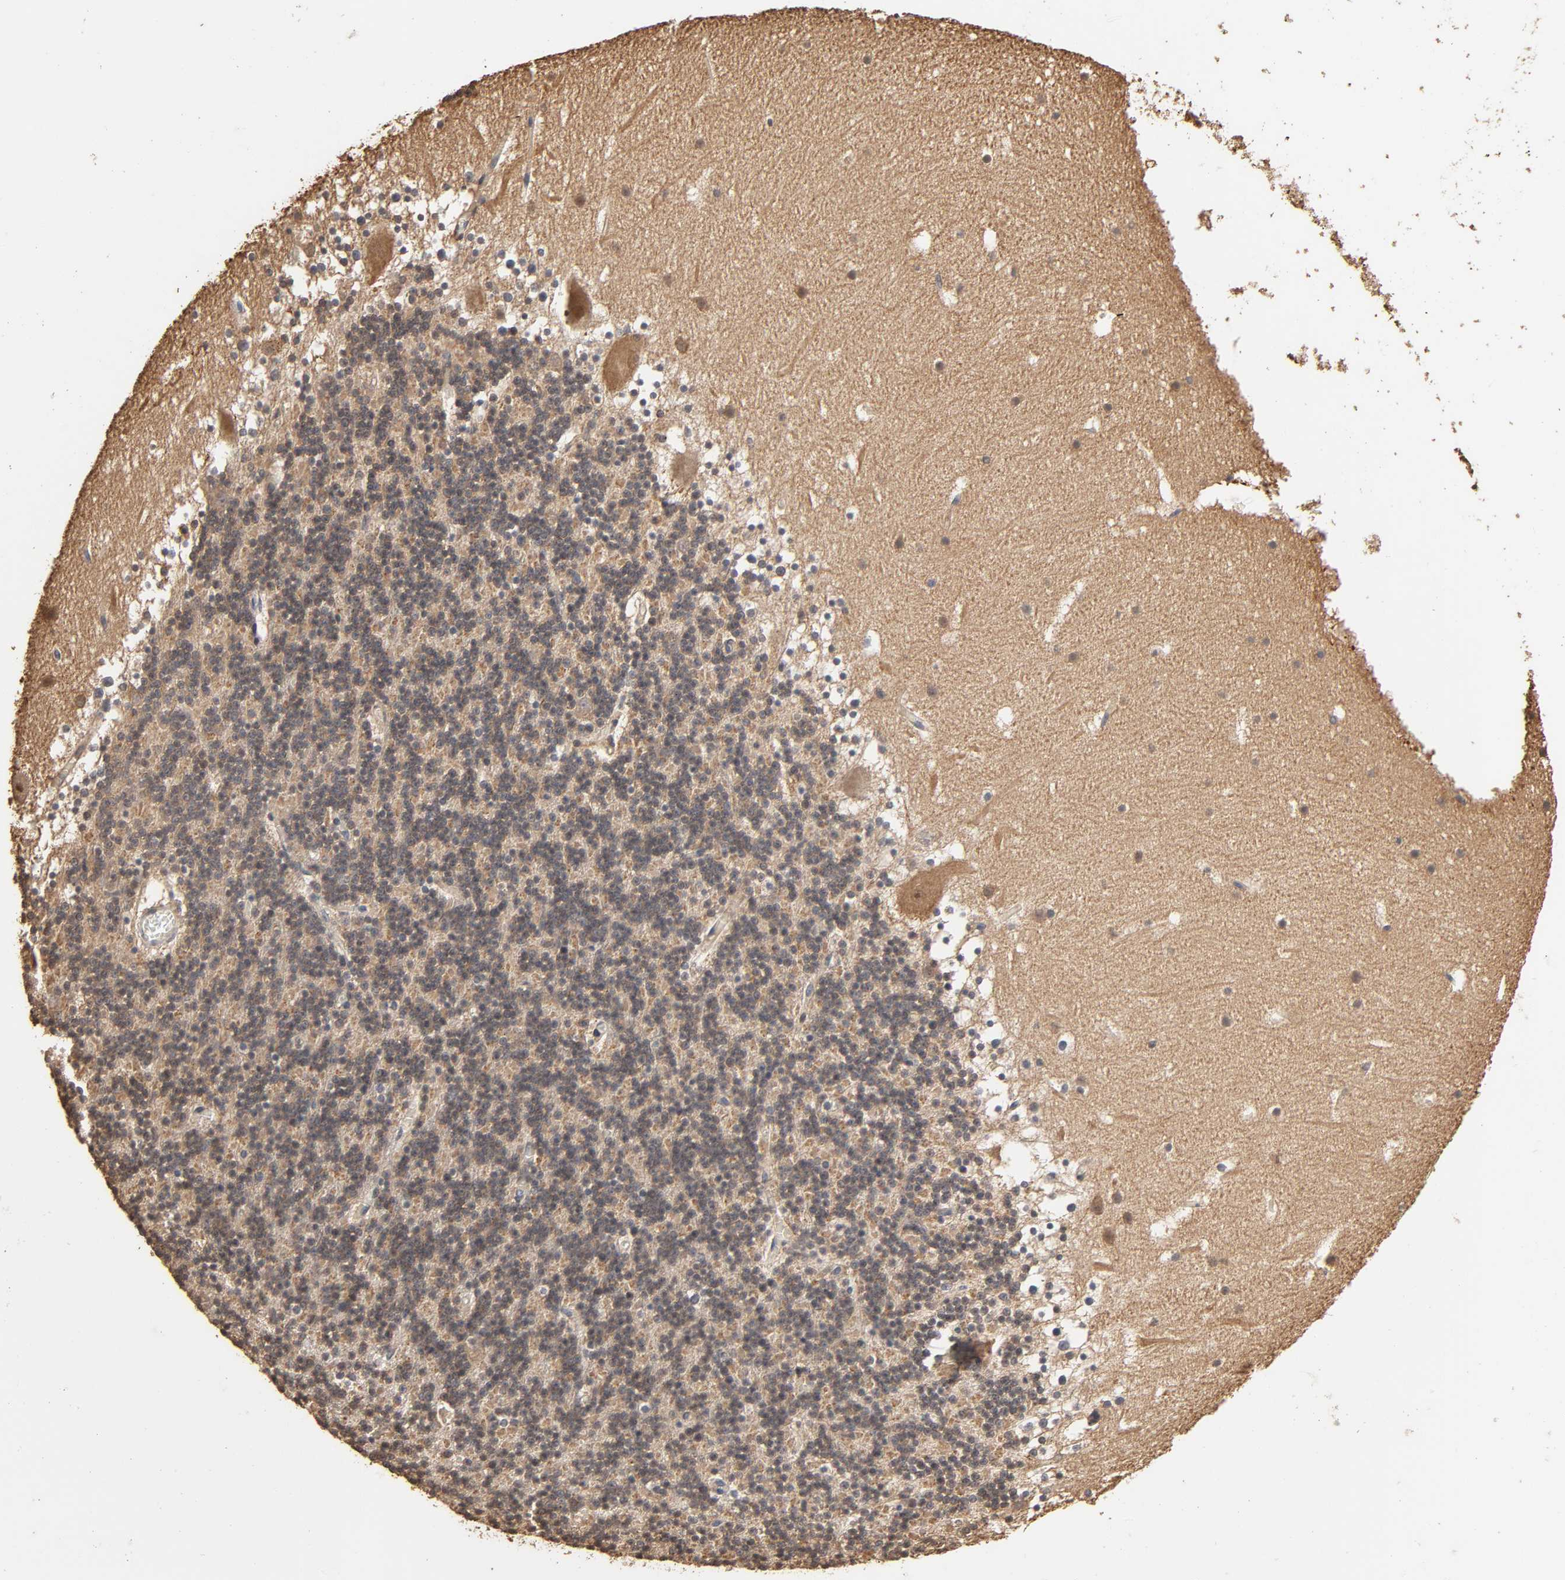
{"staining": {"intensity": "moderate", "quantity": ">75%", "location": "cytoplasmic/membranous"}, "tissue": "cerebellum", "cell_type": "Cells in granular layer", "image_type": "normal", "snomed": [{"axis": "morphology", "description": "Normal tissue, NOS"}, {"axis": "topography", "description": "Cerebellum"}], "caption": "Immunohistochemistry (DAB (3,3'-diaminobenzidine)) staining of benign cerebellum shows moderate cytoplasmic/membranous protein staining in approximately >75% of cells in granular layer.", "gene": "ARHGEF7", "patient": {"sex": "male", "age": 45}}